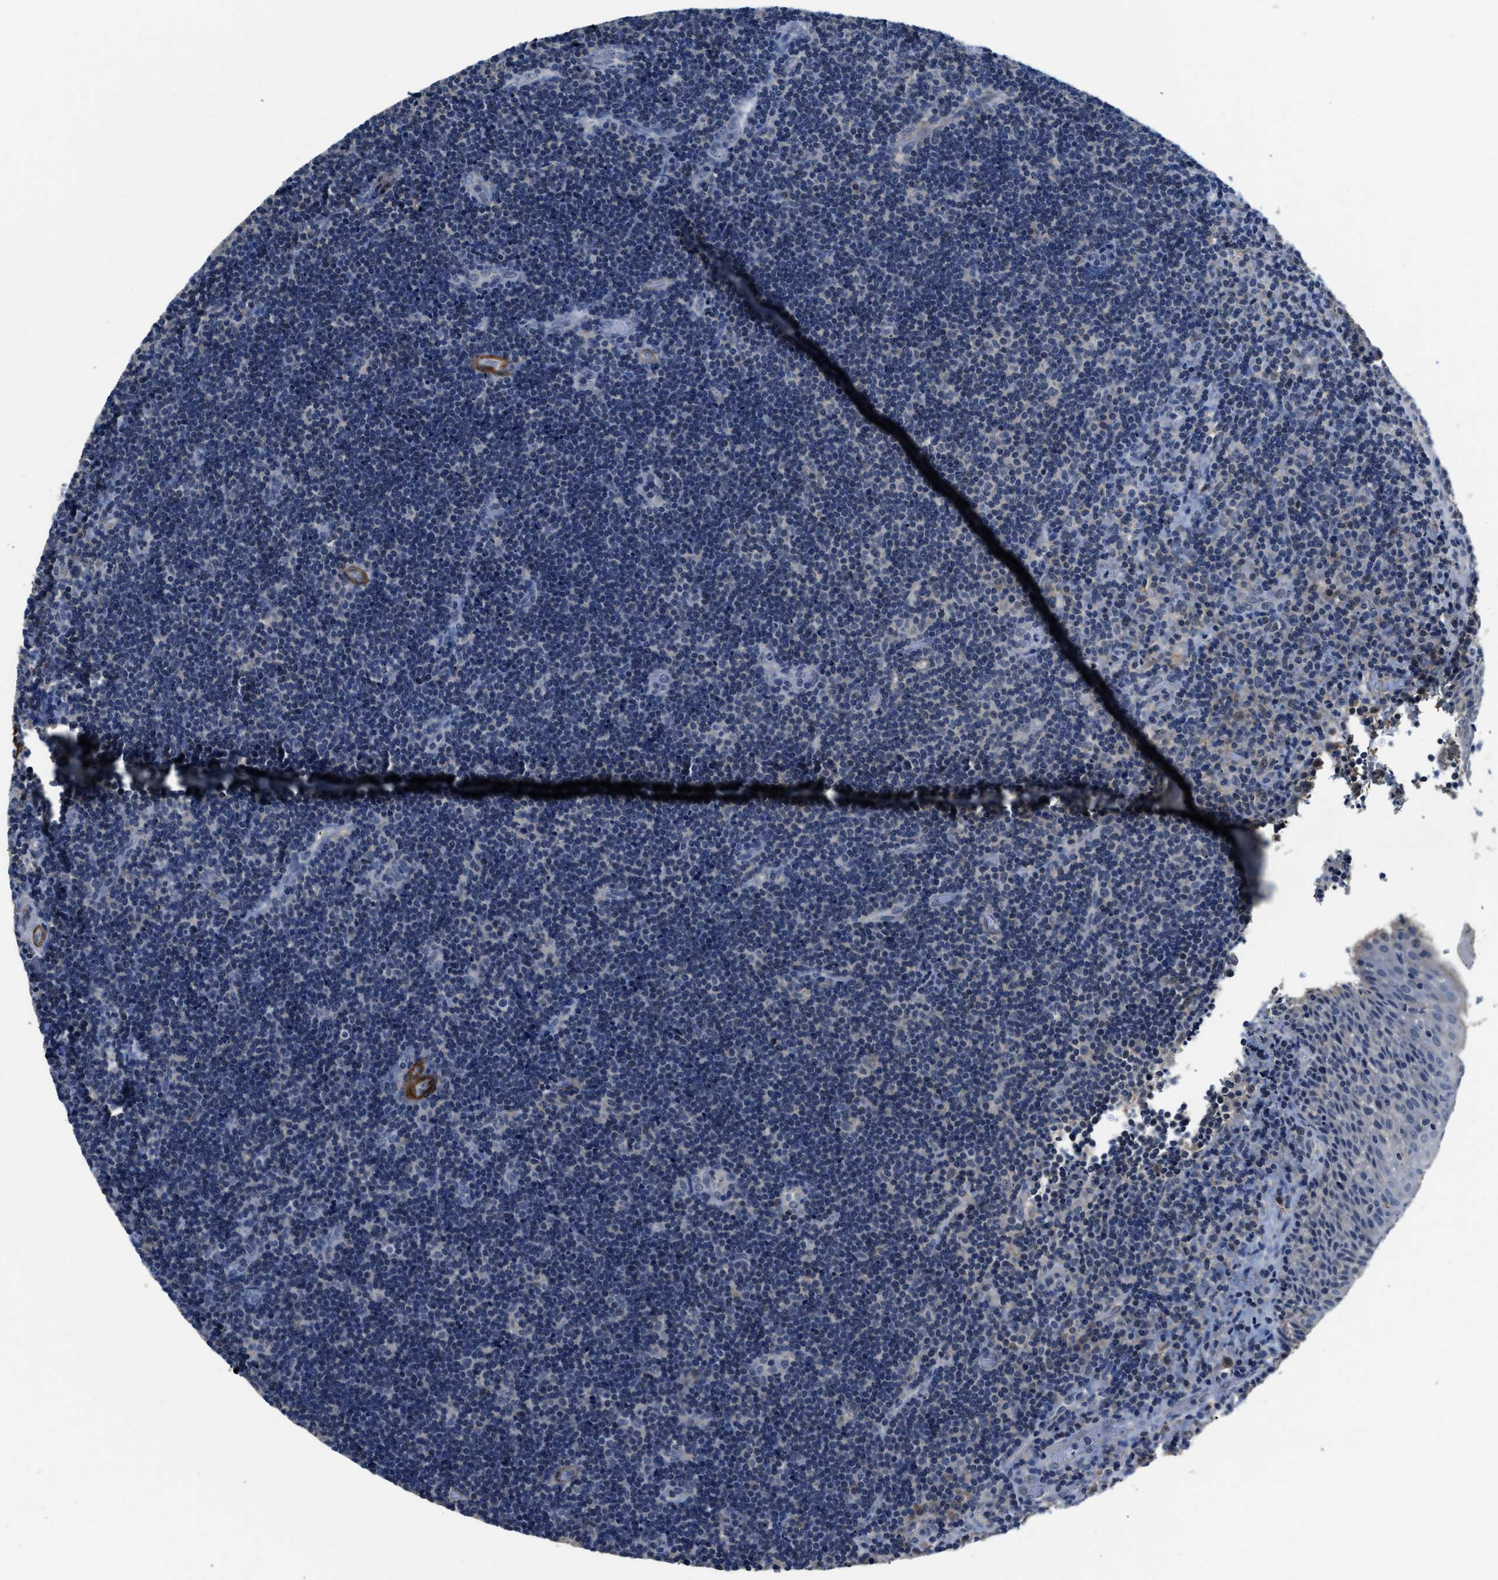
{"staining": {"intensity": "negative", "quantity": "none", "location": "none"}, "tissue": "lymphoma", "cell_type": "Tumor cells", "image_type": "cancer", "snomed": [{"axis": "morphology", "description": "Malignant lymphoma, non-Hodgkin's type, High grade"}, {"axis": "topography", "description": "Tonsil"}], "caption": "Immunohistochemistry (IHC) photomicrograph of neoplastic tissue: lymphoma stained with DAB (3,3'-diaminobenzidine) displays no significant protein expression in tumor cells.", "gene": "LANCL2", "patient": {"sex": "female", "age": 36}}